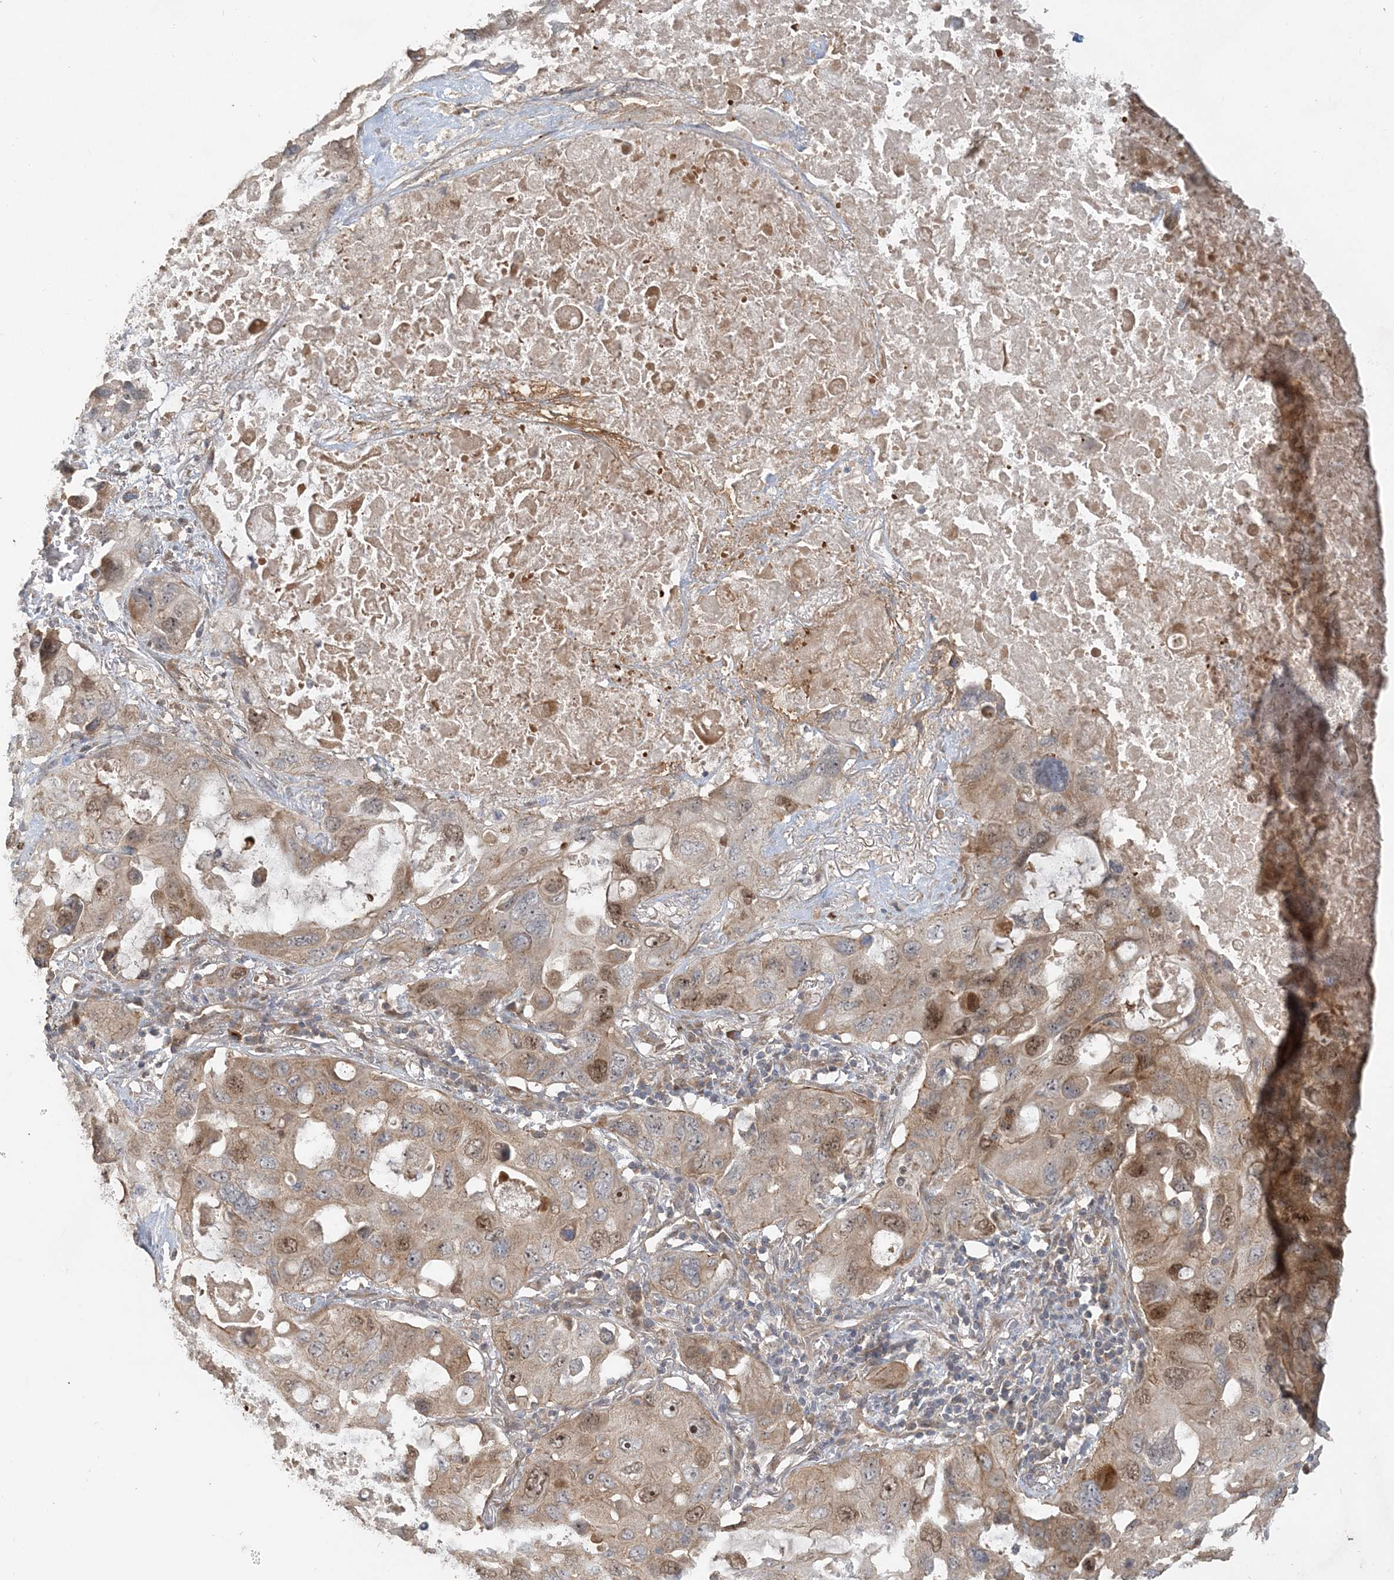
{"staining": {"intensity": "moderate", "quantity": ">75%", "location": "cytoplasmic/membranous,nuclear"}, "tissue": "lung cancer", "cell_type": "Tumor cells", "image_type": "cancer", "snomed": [{"axis": "morphology", "description": "Squamous cell carcinoma, NOS"}, {"axis": "topography", "description": "Lung"}], "caption": "Lung squamous cell carcinoma stained for a protein demonstrates moderate cytoplasmic/membranous and nuclear positivity in tumor cells.", "gene": "TRAIP", "patient": {"sex": "female", "age": 73}}